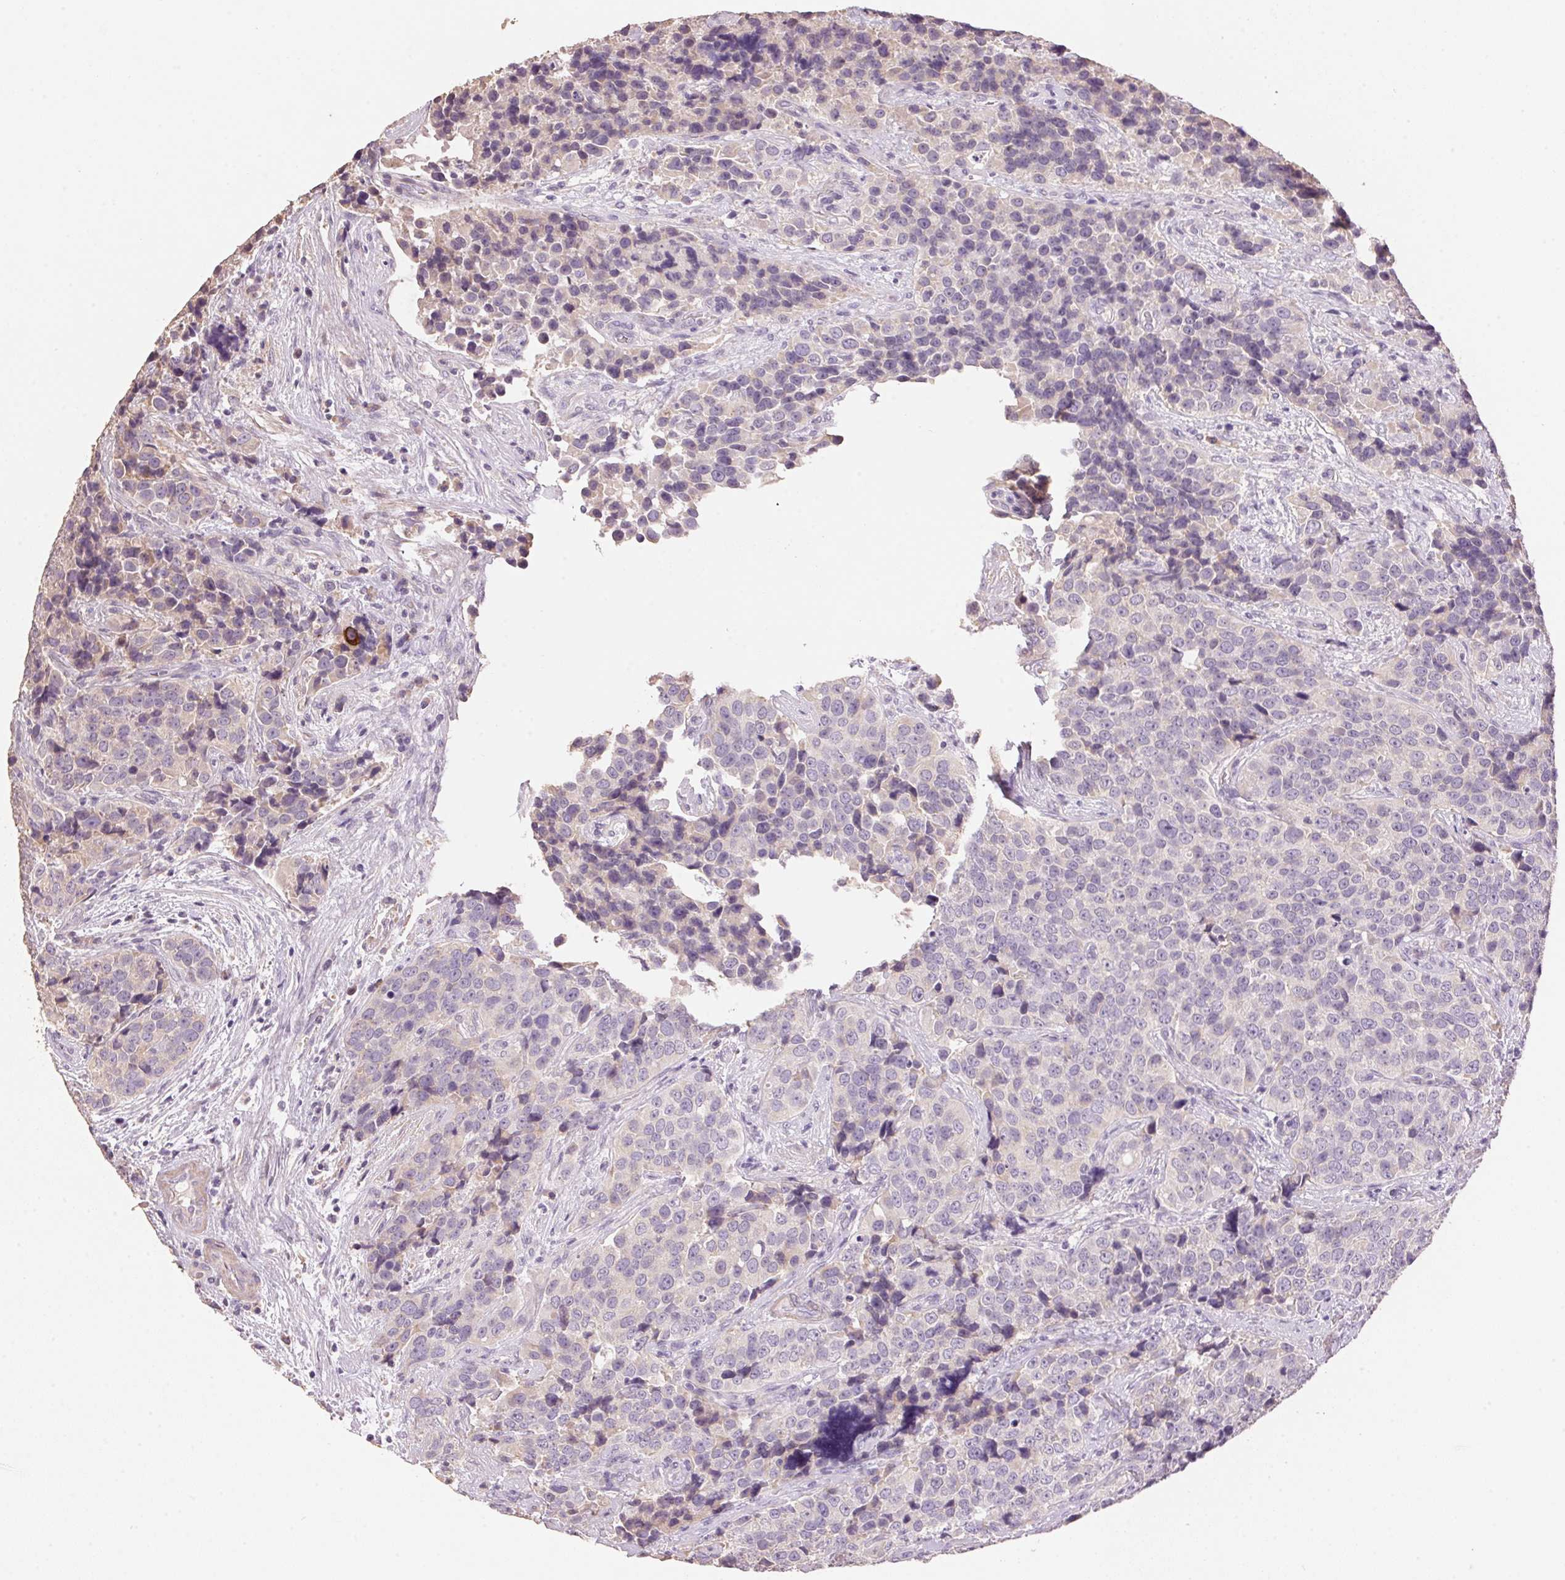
{"staining": {"intensity": "negative", "quantity": "none", "location": "none"}, "tissue": "urothelial cancer", "cell_type": "Tumor cells", "image_type": "cancer", "snomed": [{"axis": "morphology", "description": "Urothelial carcinoma, NOS"}, {"axis": "topography", "description": "Urinary bladder"}], "caption": "Micrograph shows no protein staining in tumor cells of transitional cell carcinoma tissue.", "gene": "LYZL6", "patient": {"sex": "male", "age": 52}}